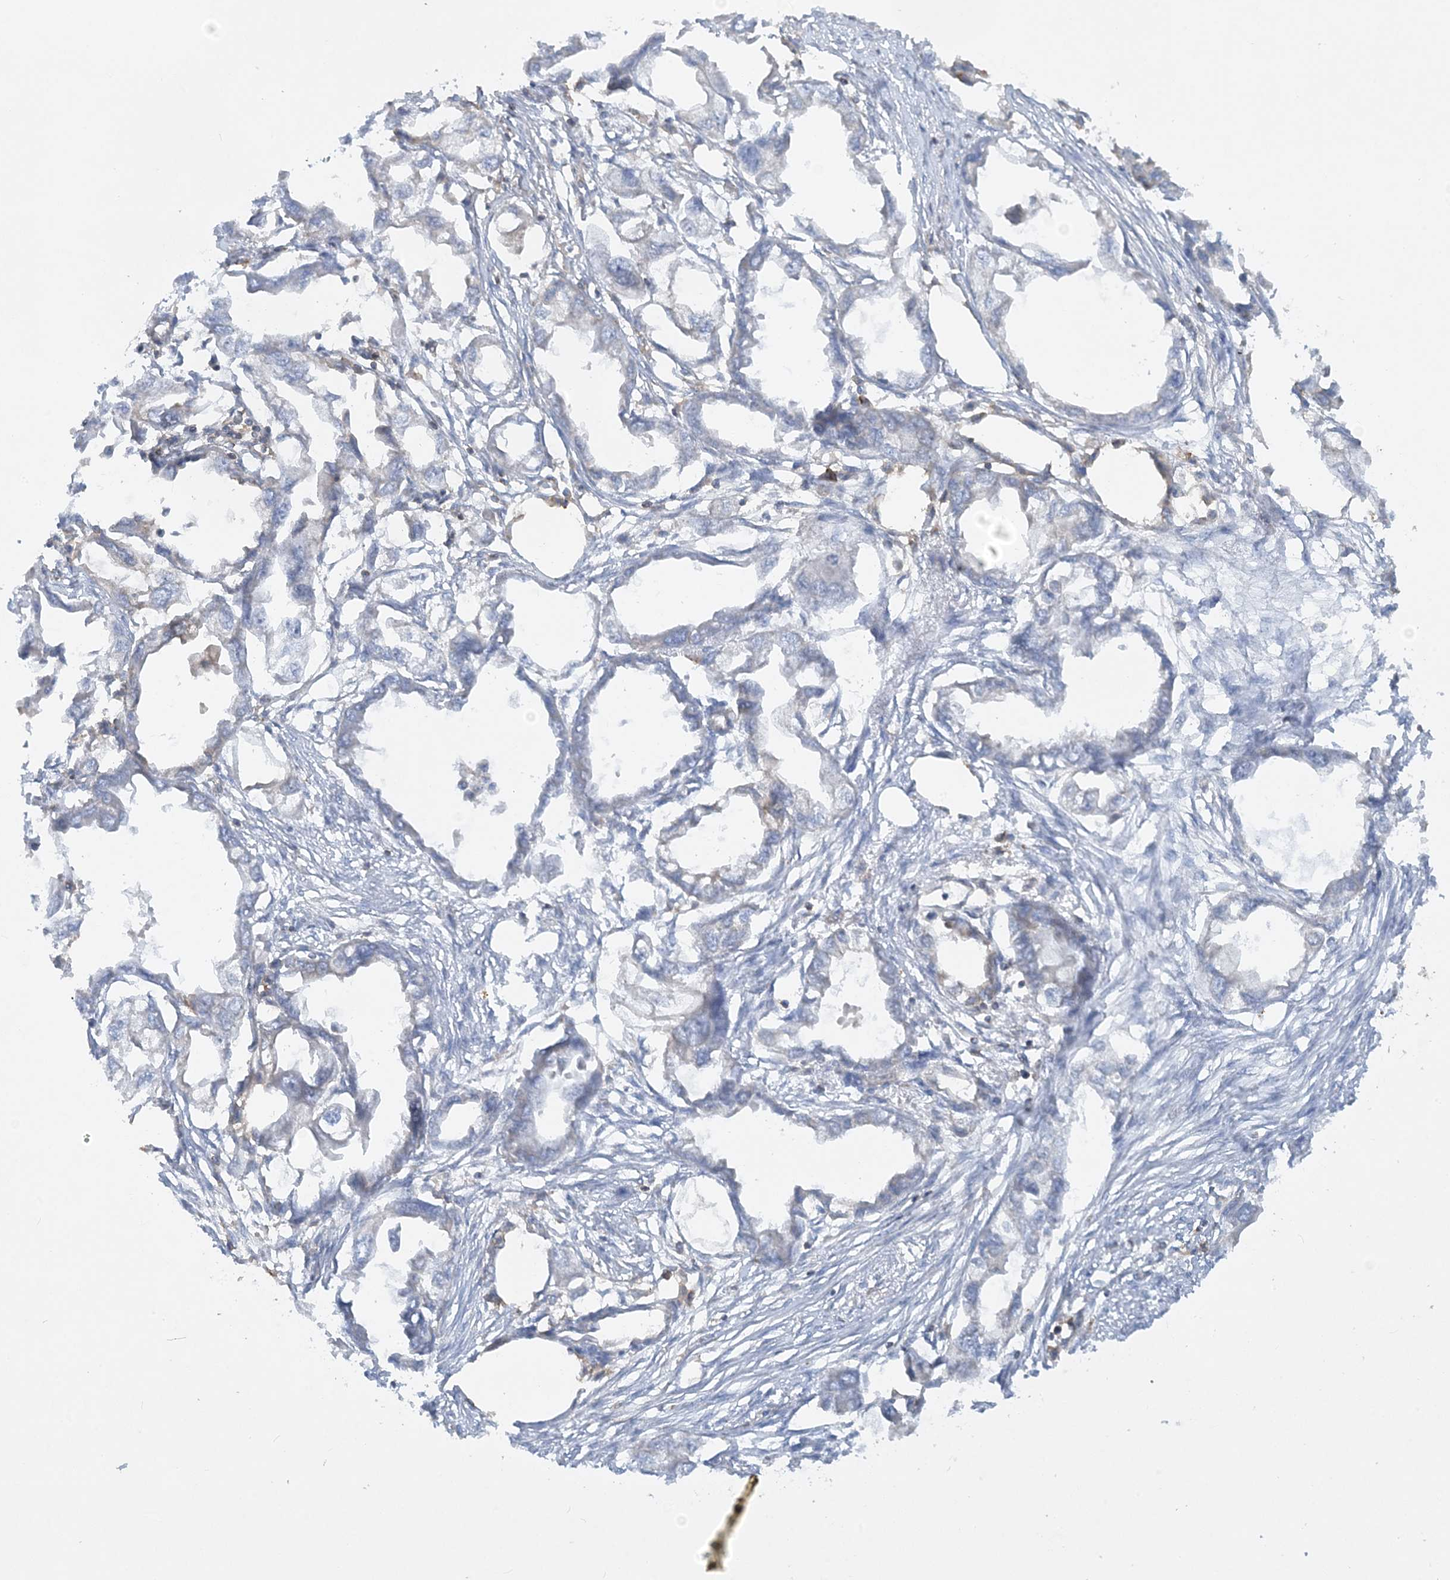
{"staining": {"intensity": "negative", "quantity": "none", "location": "none"}, "tissue": "endometrial cancer", "cell_type": "Tumor cells", "image_type": "cancer", "snomed": [{"axis": "morphology", "description": "Adenocarcinoma, NOS"}, {"axis": "morphology", "description": "Adenocarcinoma, metastatic, NOS"}, {"axis": "topography", "description": "Adipose tissue"}, {"axis": "topography", "description": "Endometrium"}], "caption": "Immunohistochemistry (IHC) histopathology image of neoplastic tissue: endometrial cancer stained with DAB (3,3'-diaminobenzidine) reveals no significant protein expression in tumor cells.", "gene": "HLA-E", "patient": {"sex": "female", "age": 67}}